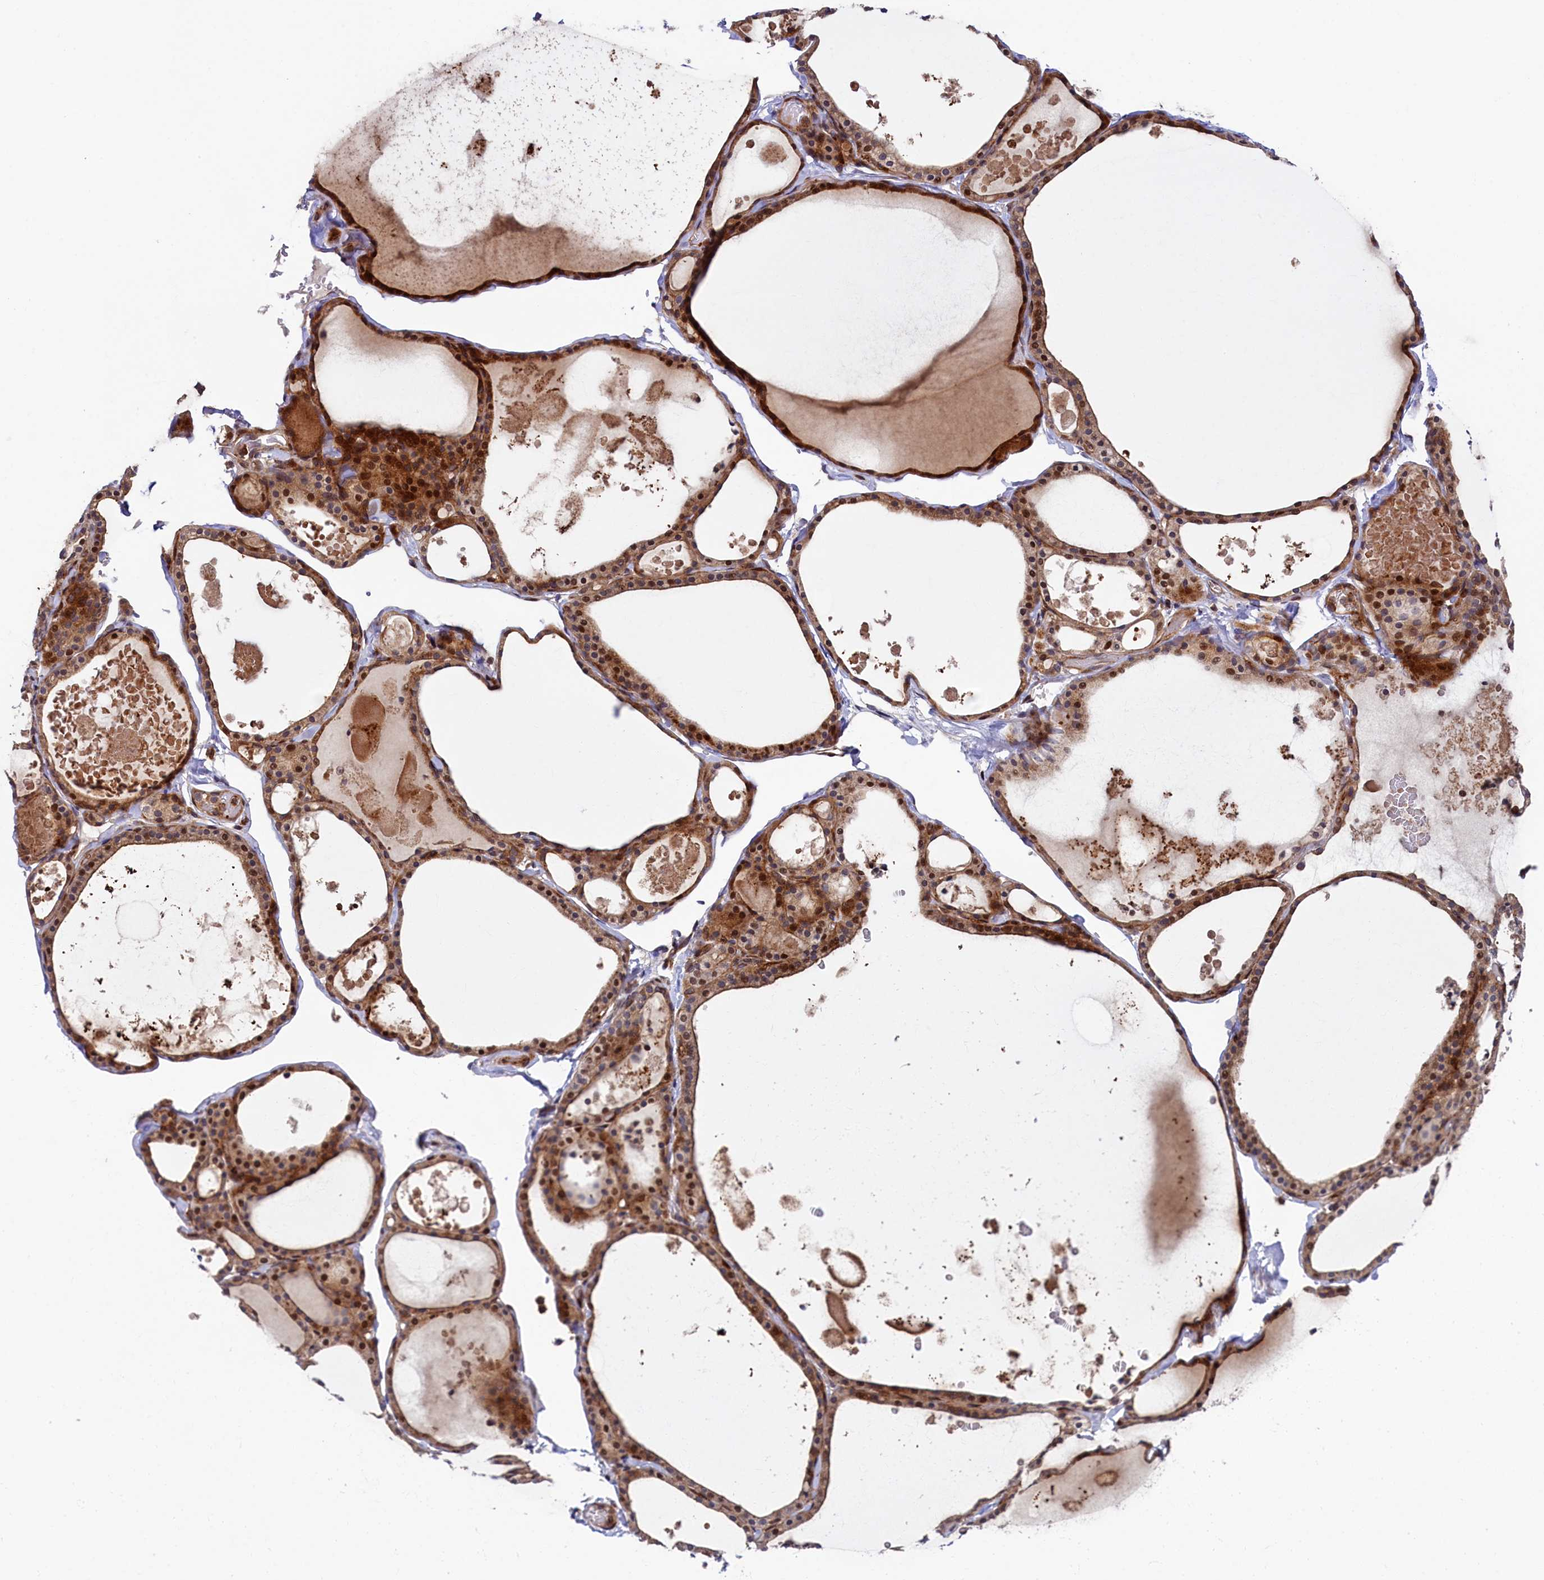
{"staining": {"intensity": "moderate", "quantity": ">75%", "location": "cytoplasmic/membranous,nuclear"}, "tissue": "thyroid gland", "cell_type": "Glandular cells", "image_type": "normal", "snomed": [{"axis": "morphology", "description": "Normal tissue, NOS"}, {"axis": "topography", "description": "Thyroid gland"}], "caption": "IHC photomicrograph of unremarkable thyroid gland stained for a protein (brown), which reveals medium levels of moderate cytoplasmic/membranous,nuclear expression in approximately >75% of glandular cells.", "gene": "PIK3C3", "patient": {"sex": "male", "age": 56}}